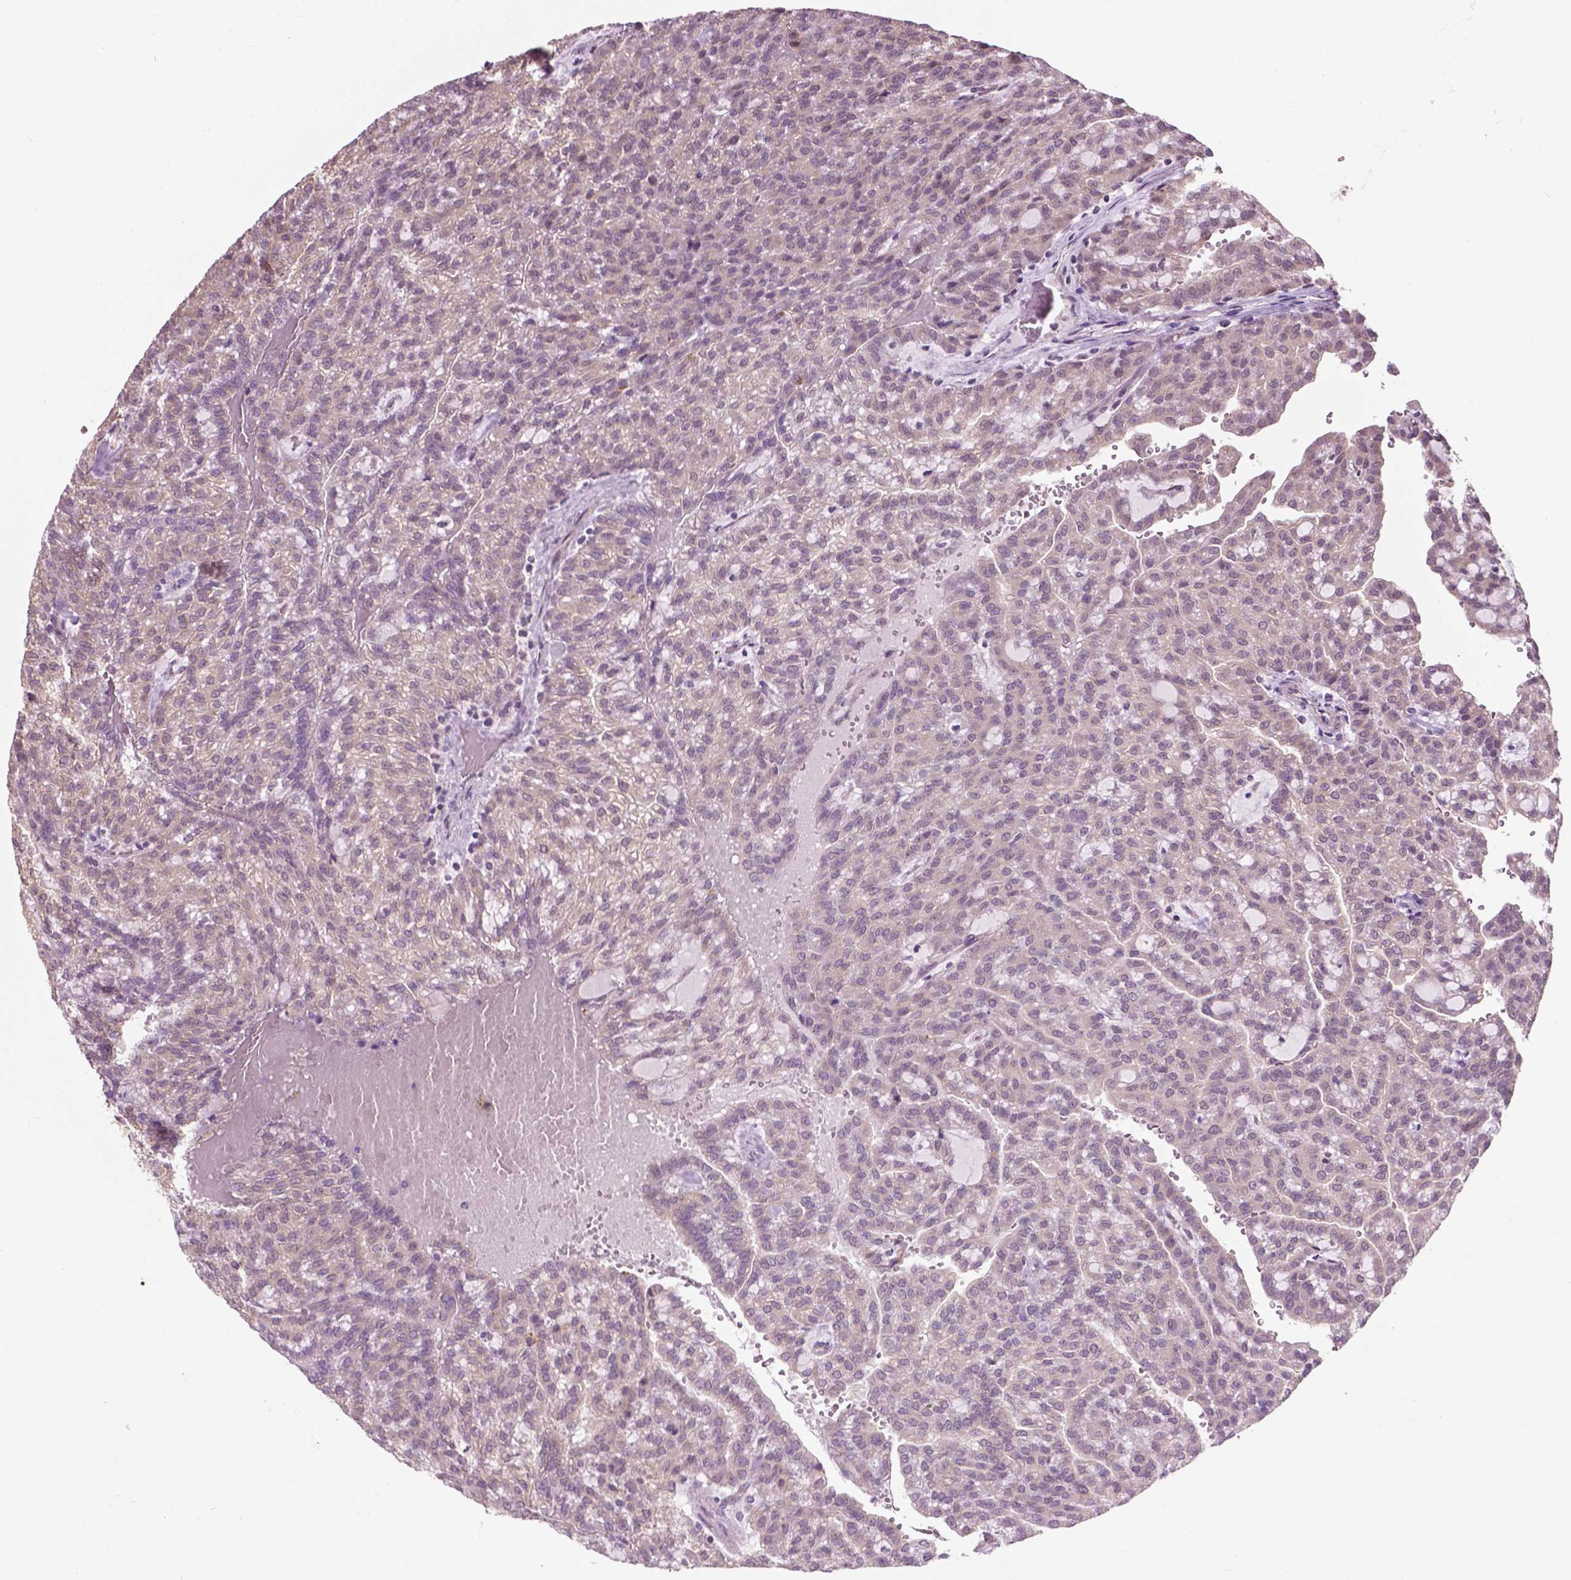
{"staining": {"intensity": "negative", "quantity": "none", "location": "none"}, "tissue": "renal cancer", "cell_type": "Tumor cells", "image_type": "cancer", "snomed": [{"axis": "morphology", "description": "Adenocarcinoma, NOS"}, {"axis": "topography", "description": "Kidney"}], "caption": "DAB (3,3'-diaminobenzidine) immunohistochemical staining of human renal adenocarcinoma displays no significant positivity in tumor cells. The staining was performed using DAB to visualize the protein expression in brown, while the nuclei were stained in blue with hematoxylin (Magnification: 20x).", "gene": "PPP1CB", "patient": {"sex": "male", "age": 63}}